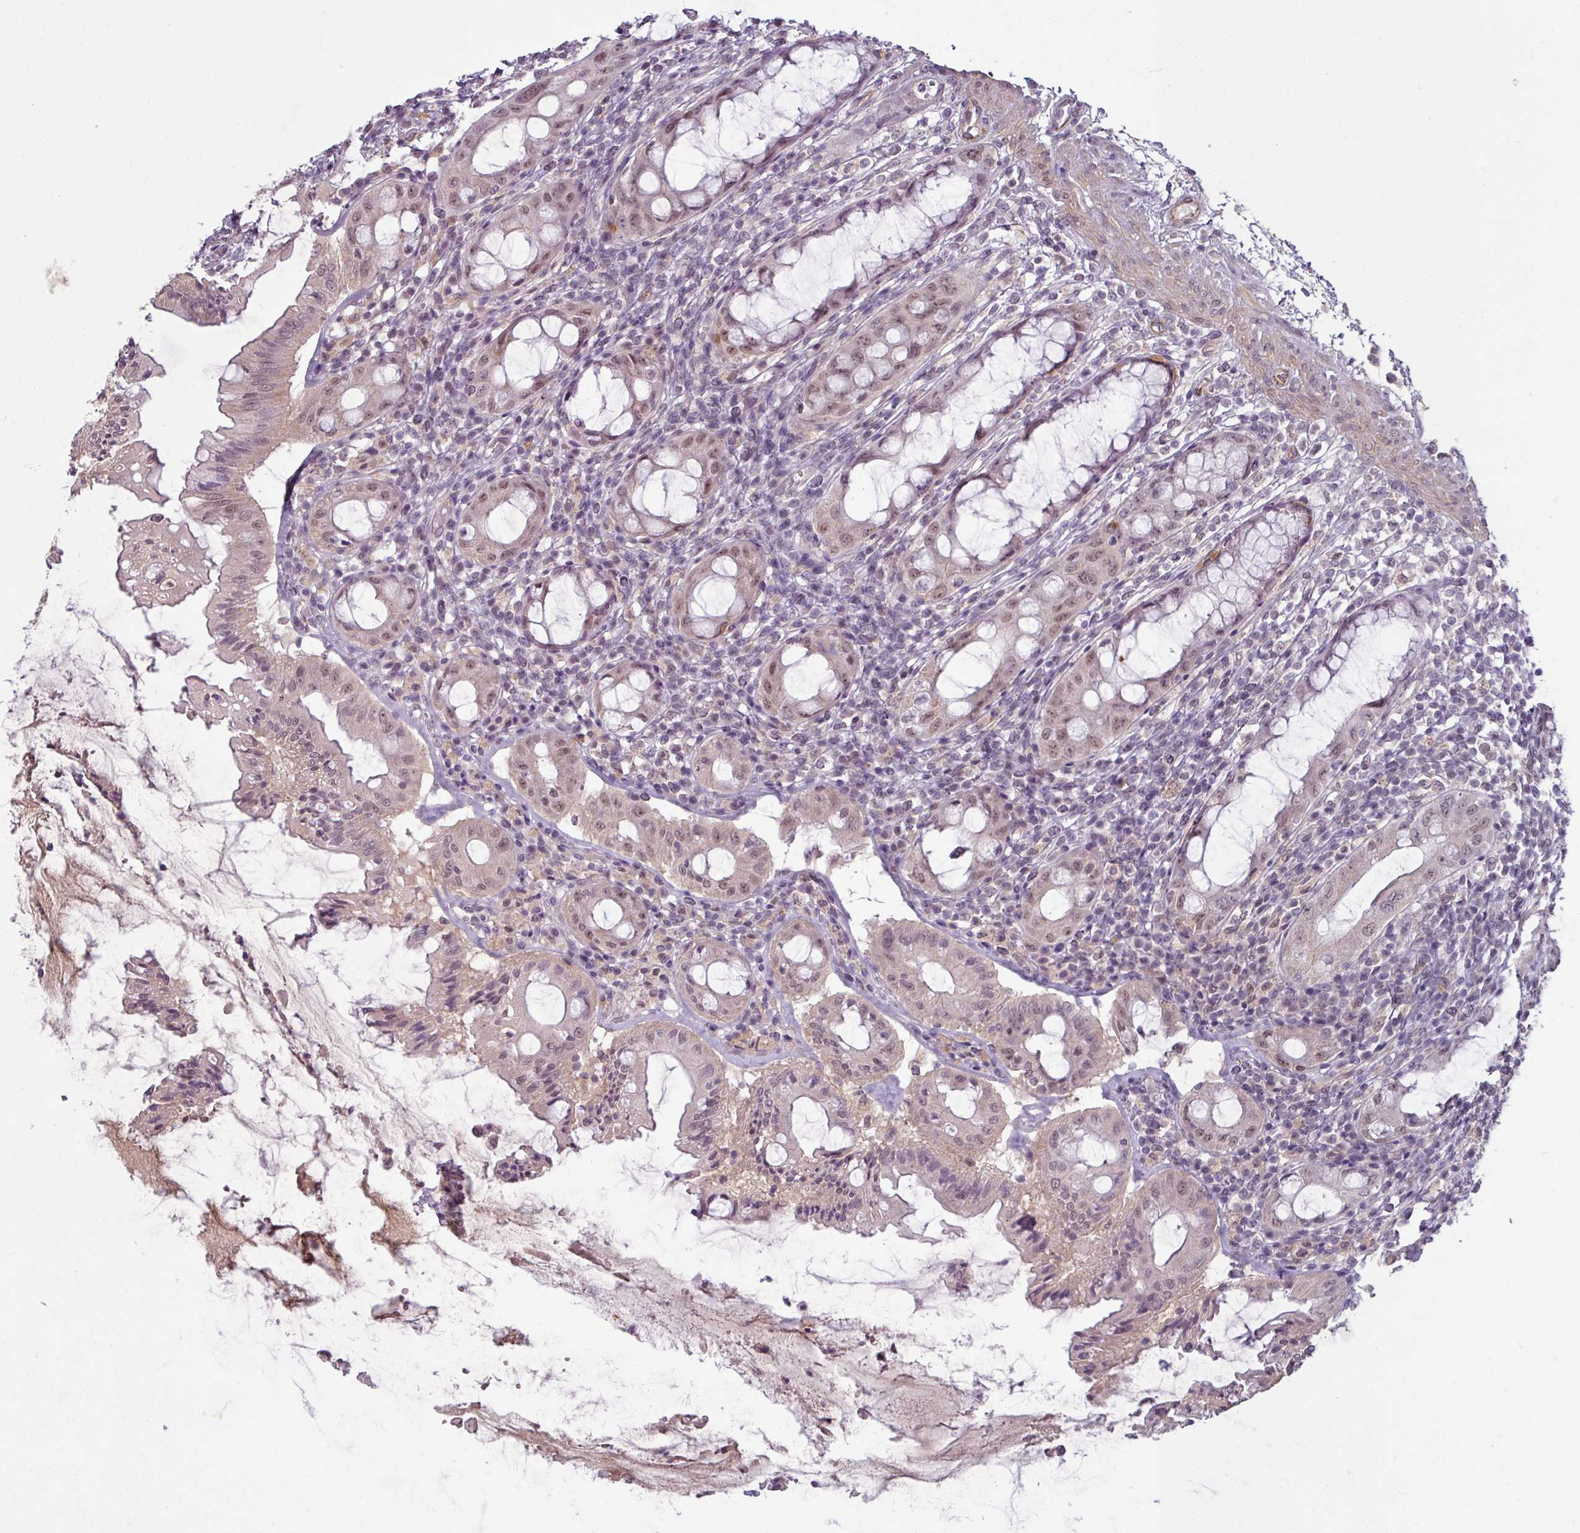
{"staining": {"intensity": "moderate", "quantity": "25%-75%", "location": "cytoplasmic/membranous,nuclear"}, "tissue": "rectum", "cell_type": "Glandular cells", "image_type": "normal", "snomed": [{"axis": "morphology", "description": "Normal tissue, NOS"}, {"axis": "topography", "description": "Rectum"}], "caption": "High-power microscopy captured an IHC micrograph of unremarkable rectum, revealing moderate cytoplasmic/membranous,nuclear staining in approximately 25%-75% of glandular cells. The staining was performed using DAB (3,3'-diaminobenzidine), with brown indicating positive protein expression. Nuclei are stained blue with hematoxylin.", "gene": "UVSSA", "patient": {"sex": "female", "age": 57}}